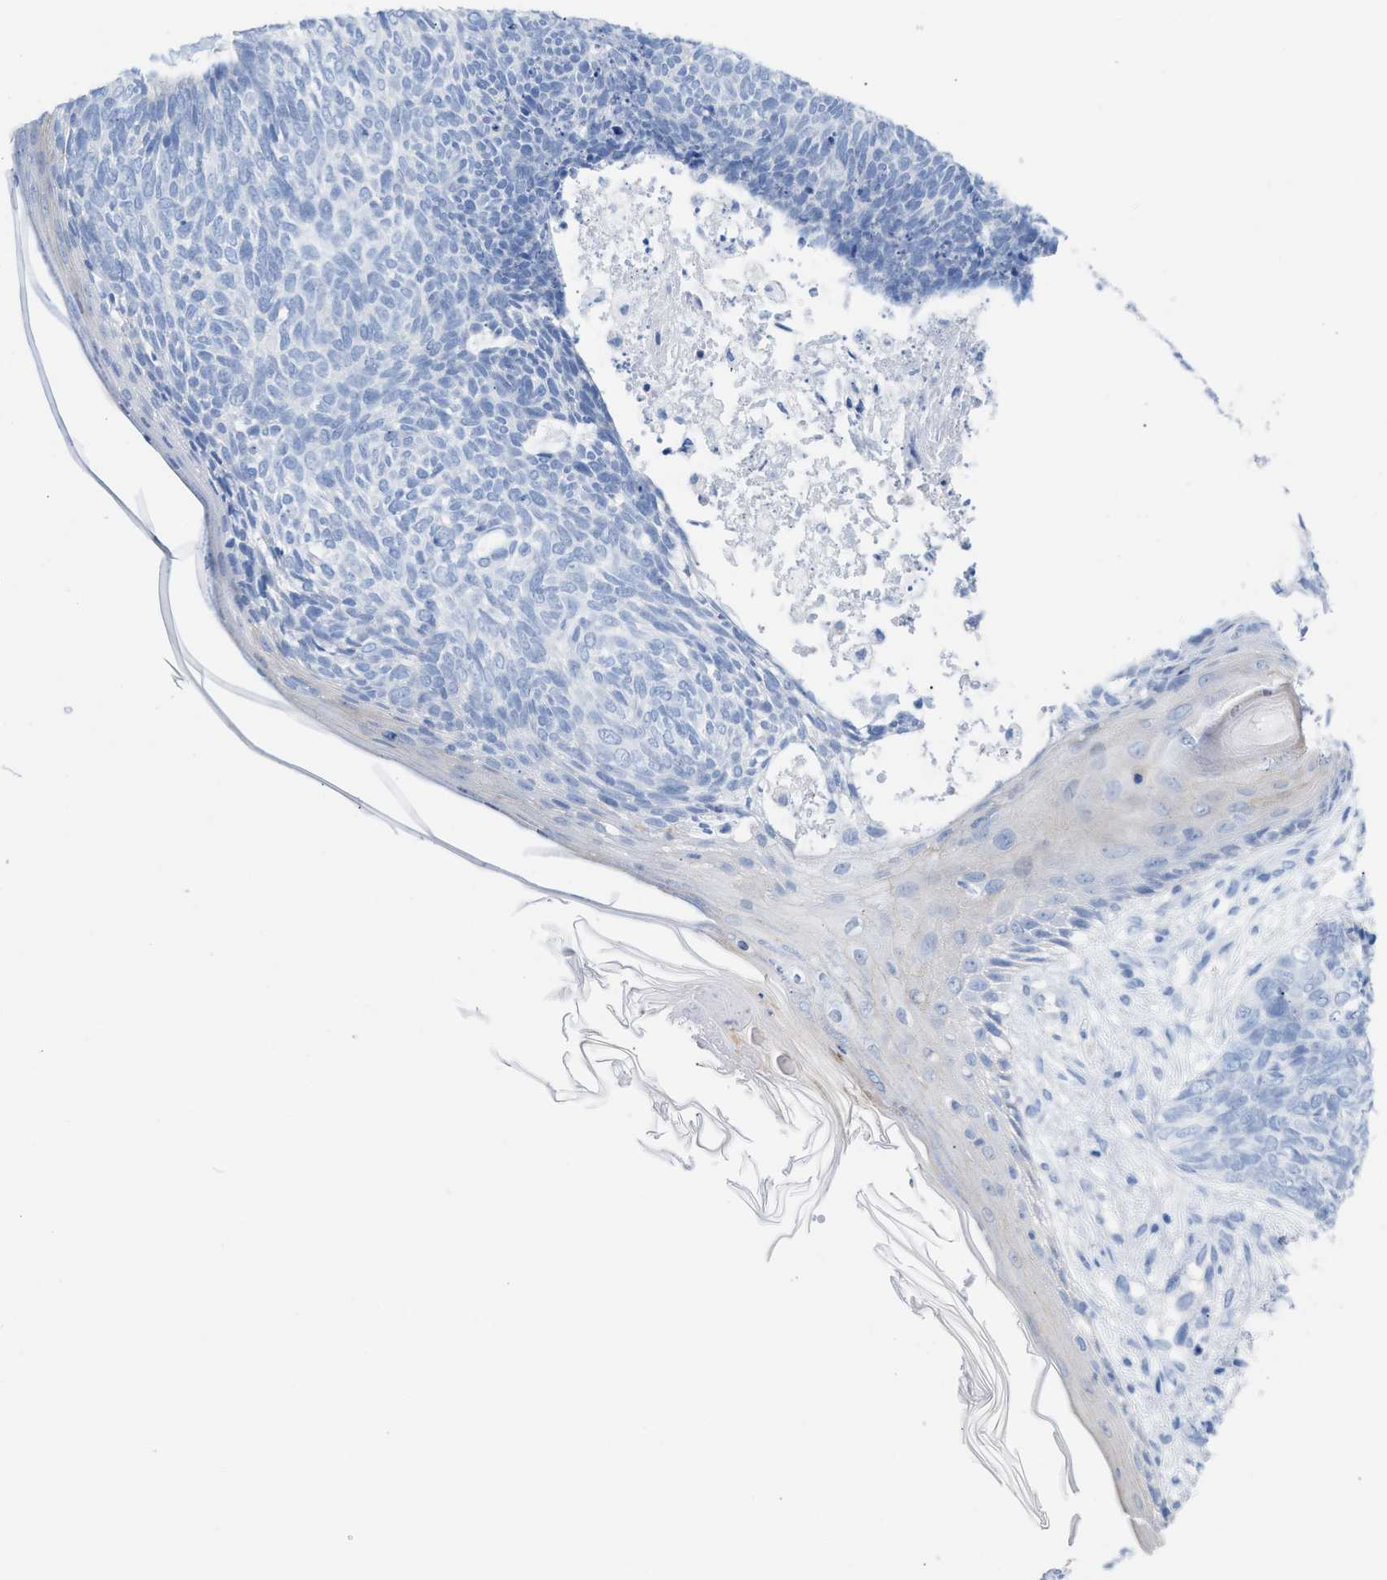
{"staining": {"intensity": "negative", "quantity": "none", "location": "none"}, "tissue": "skin cancer", "cell_type": "Tumor cells", "image_type": "cancer", "snomed": [{"axis": "morphology", "description": "Basal cell carcinoma"}, {"axis": "topography", "description": "Skin"}], "caption": "There is no significant staining in tumor cells of skin cancer. (DAB immunohistochemistry (IHC) visualized using brightfield microscopy, high magnification).", "gene": "CPA1", "patient": {"sex": "female", "age": 84}}